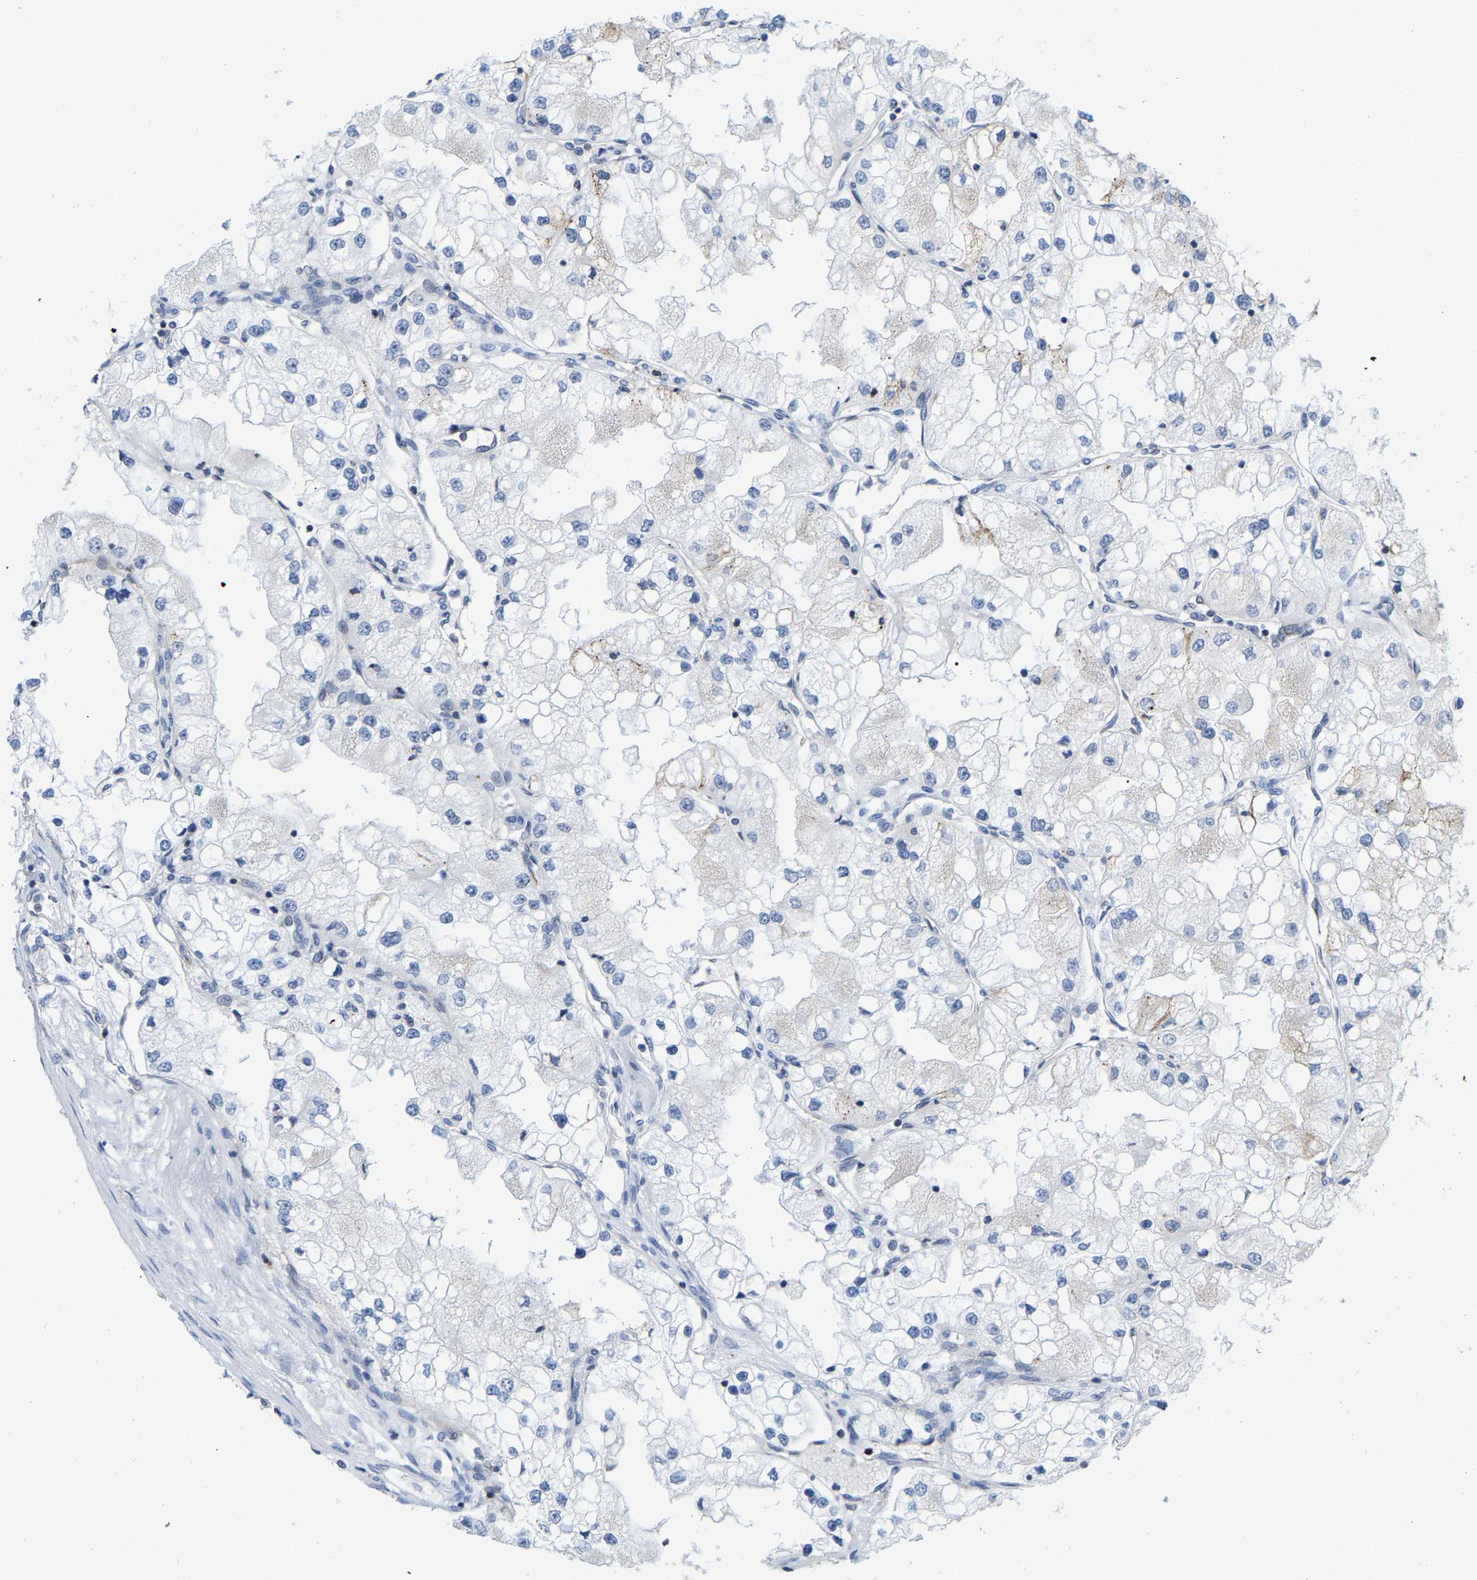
{"staining": {"intensity": "negative", "quantity": "none", "location": "none"}, "tissue": "renal cancer", "cell_type": "Tumor cells", "image_type": "cancer", "snomed": [{"axis": "morphology", "description": "Adenocarcinoma, NOS"}, {"axis": "topography", "description": "Kidney"}], "caption": "Renal cancer stained for a protein using immunohistochemistry (IHC) displays no expression tumor cells.", "gene": "GIMAP4", "patient": {"sex": "male", "age": 68}}